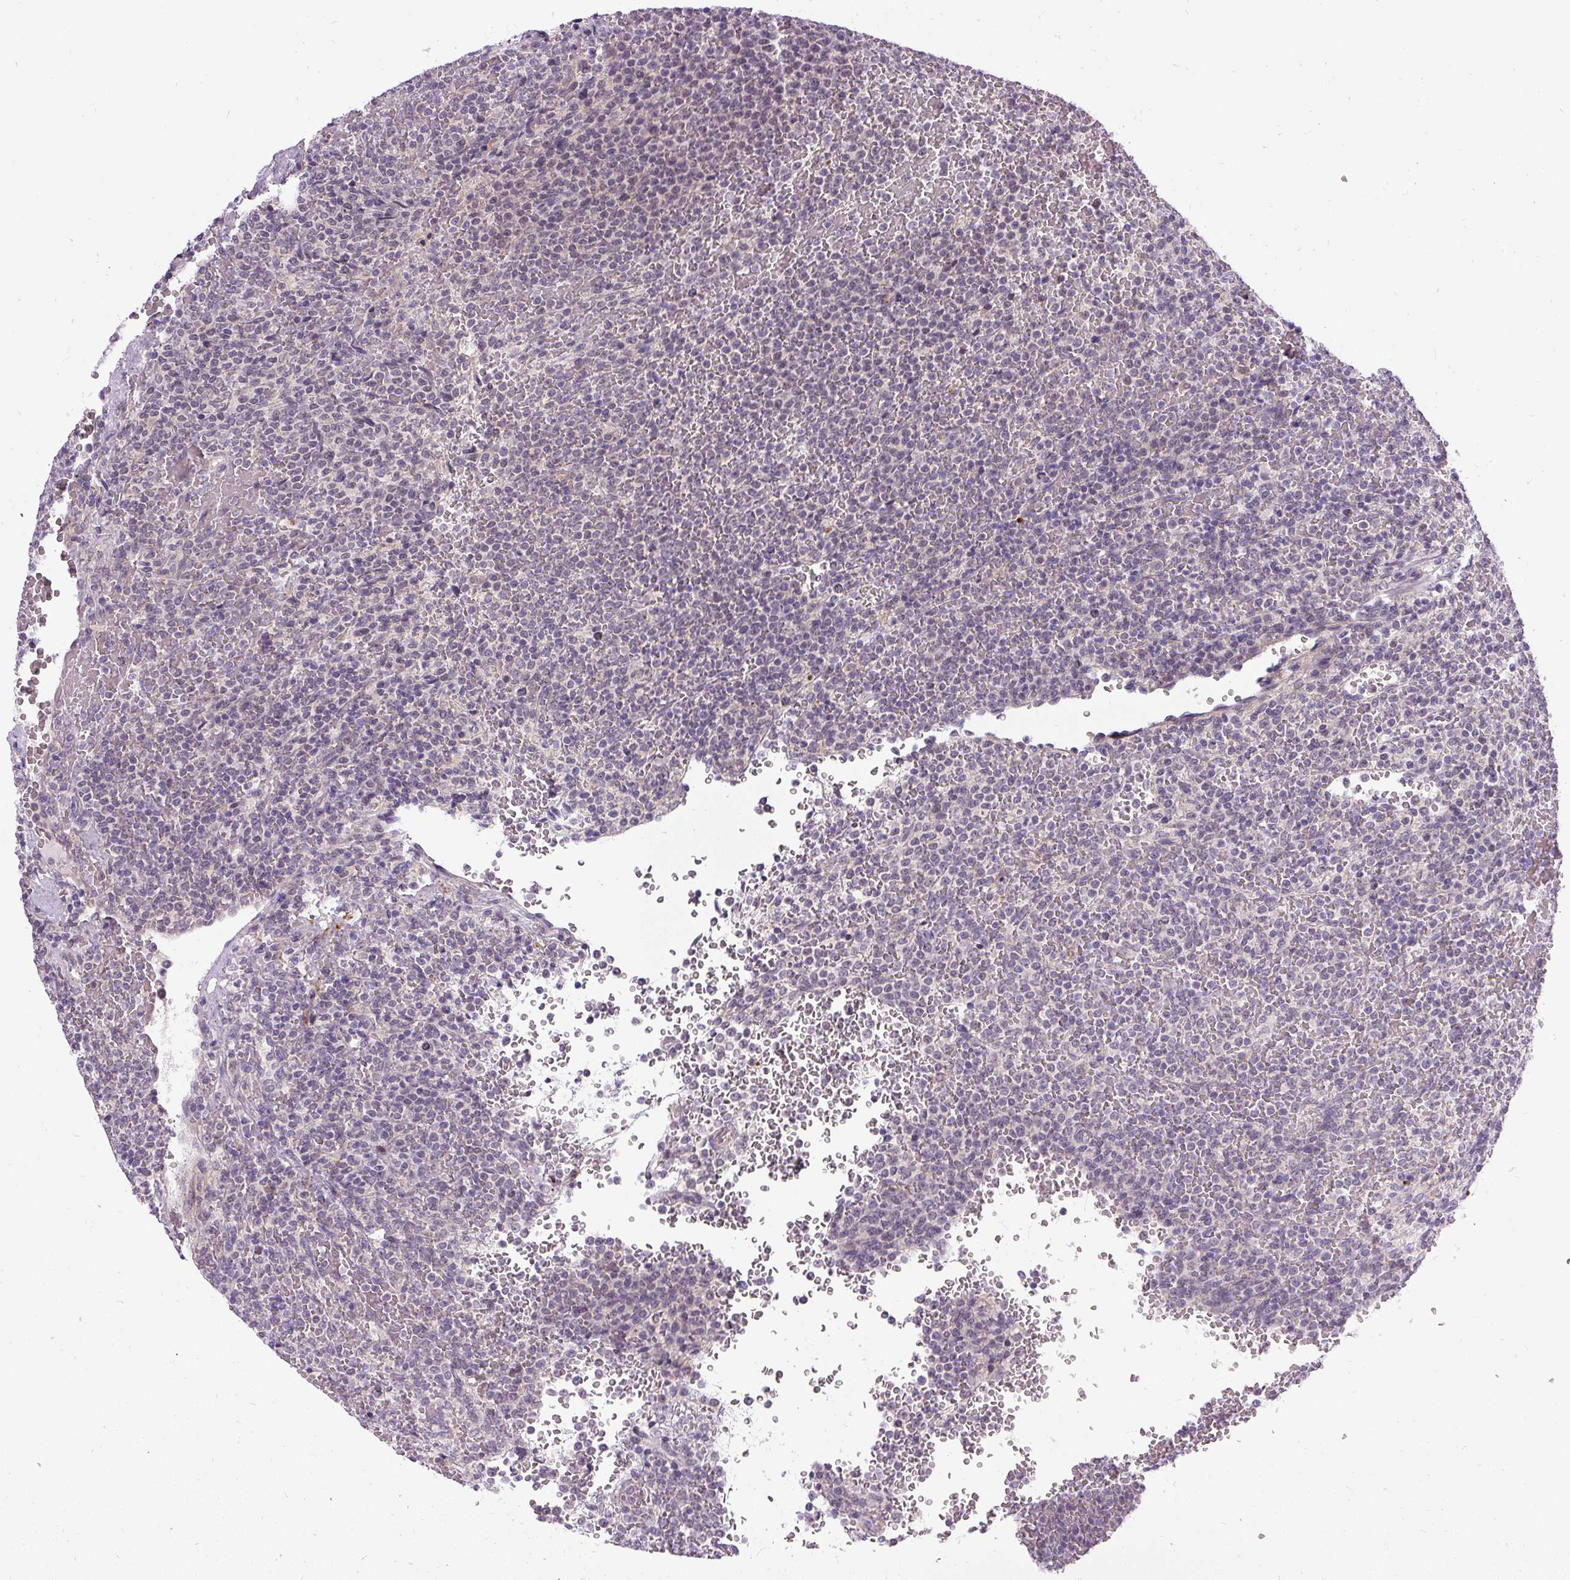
{"staining": {"intensity": "negative", "quantity": "none", "location": "none"}, "tissue": "lymphoma", "cell_type": "Tumor cells", "image_type": "cancer", "snomed": [{"axis": "morphology", "description": "Malignant lymphoma, non-Hodgkin's type, Low grade"}, {"axis": "topography", "description": "Spleen"}], "caption": "Low-grade malignant lymphoma, non-Hodgkin's type stained for a protein using immunohistochemistry (IHC) reveals no staining tumor cells.", "gene": "FAM117B", "patient": {"sex": "male", "age": 60}}